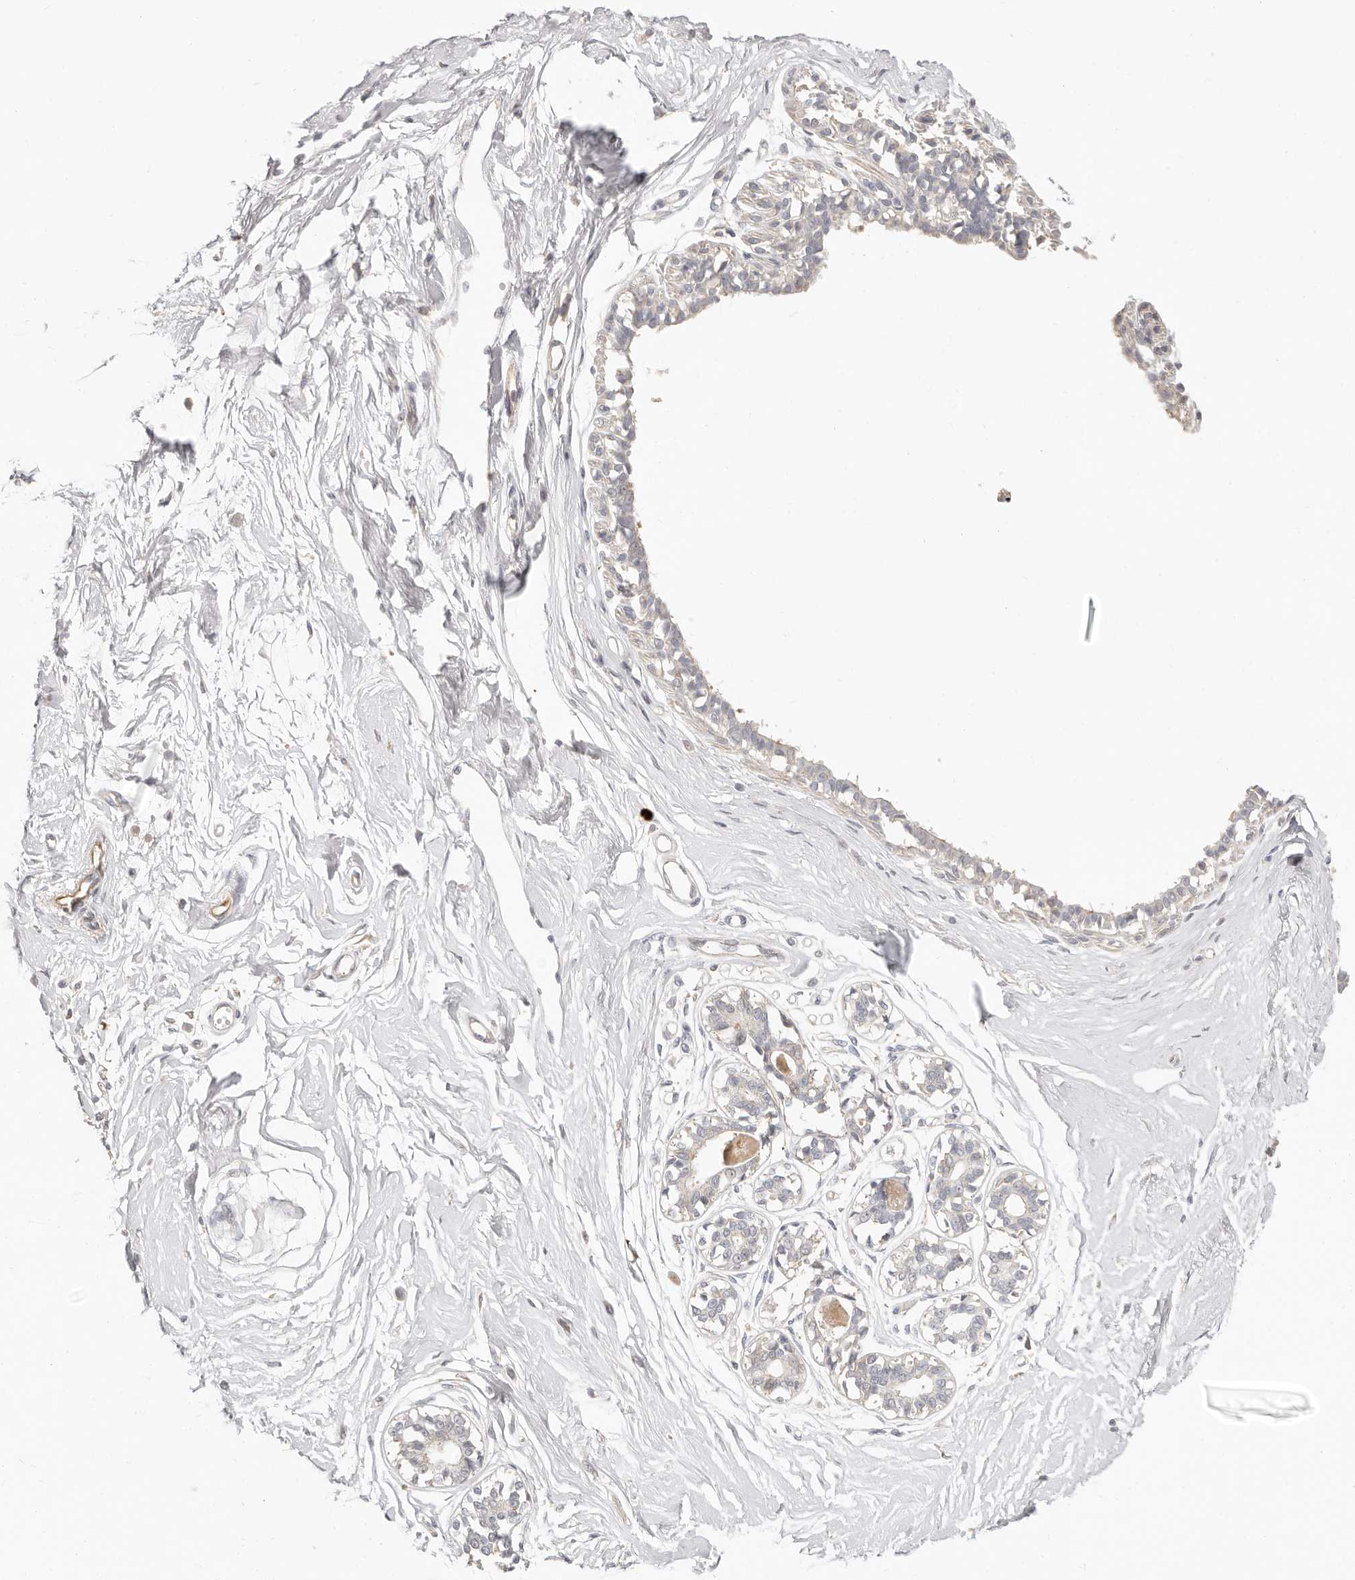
{"staining": {"intensity": "negative", "quantity": "none", "location": "none"}, "tissue": "breast", "cell_type": "Adipocytes", "image_type": "normal", "snomed": [{"axis": "morphology", "description": "Normal tissue, NOS"}, {"axis": "topography", "description": "Breast"}], "caption": "The micrograph reveals no staining of adipocytes in normal breast.", "gene": "DTNBP1", "patient": {"sex": "female", "age": 45}}